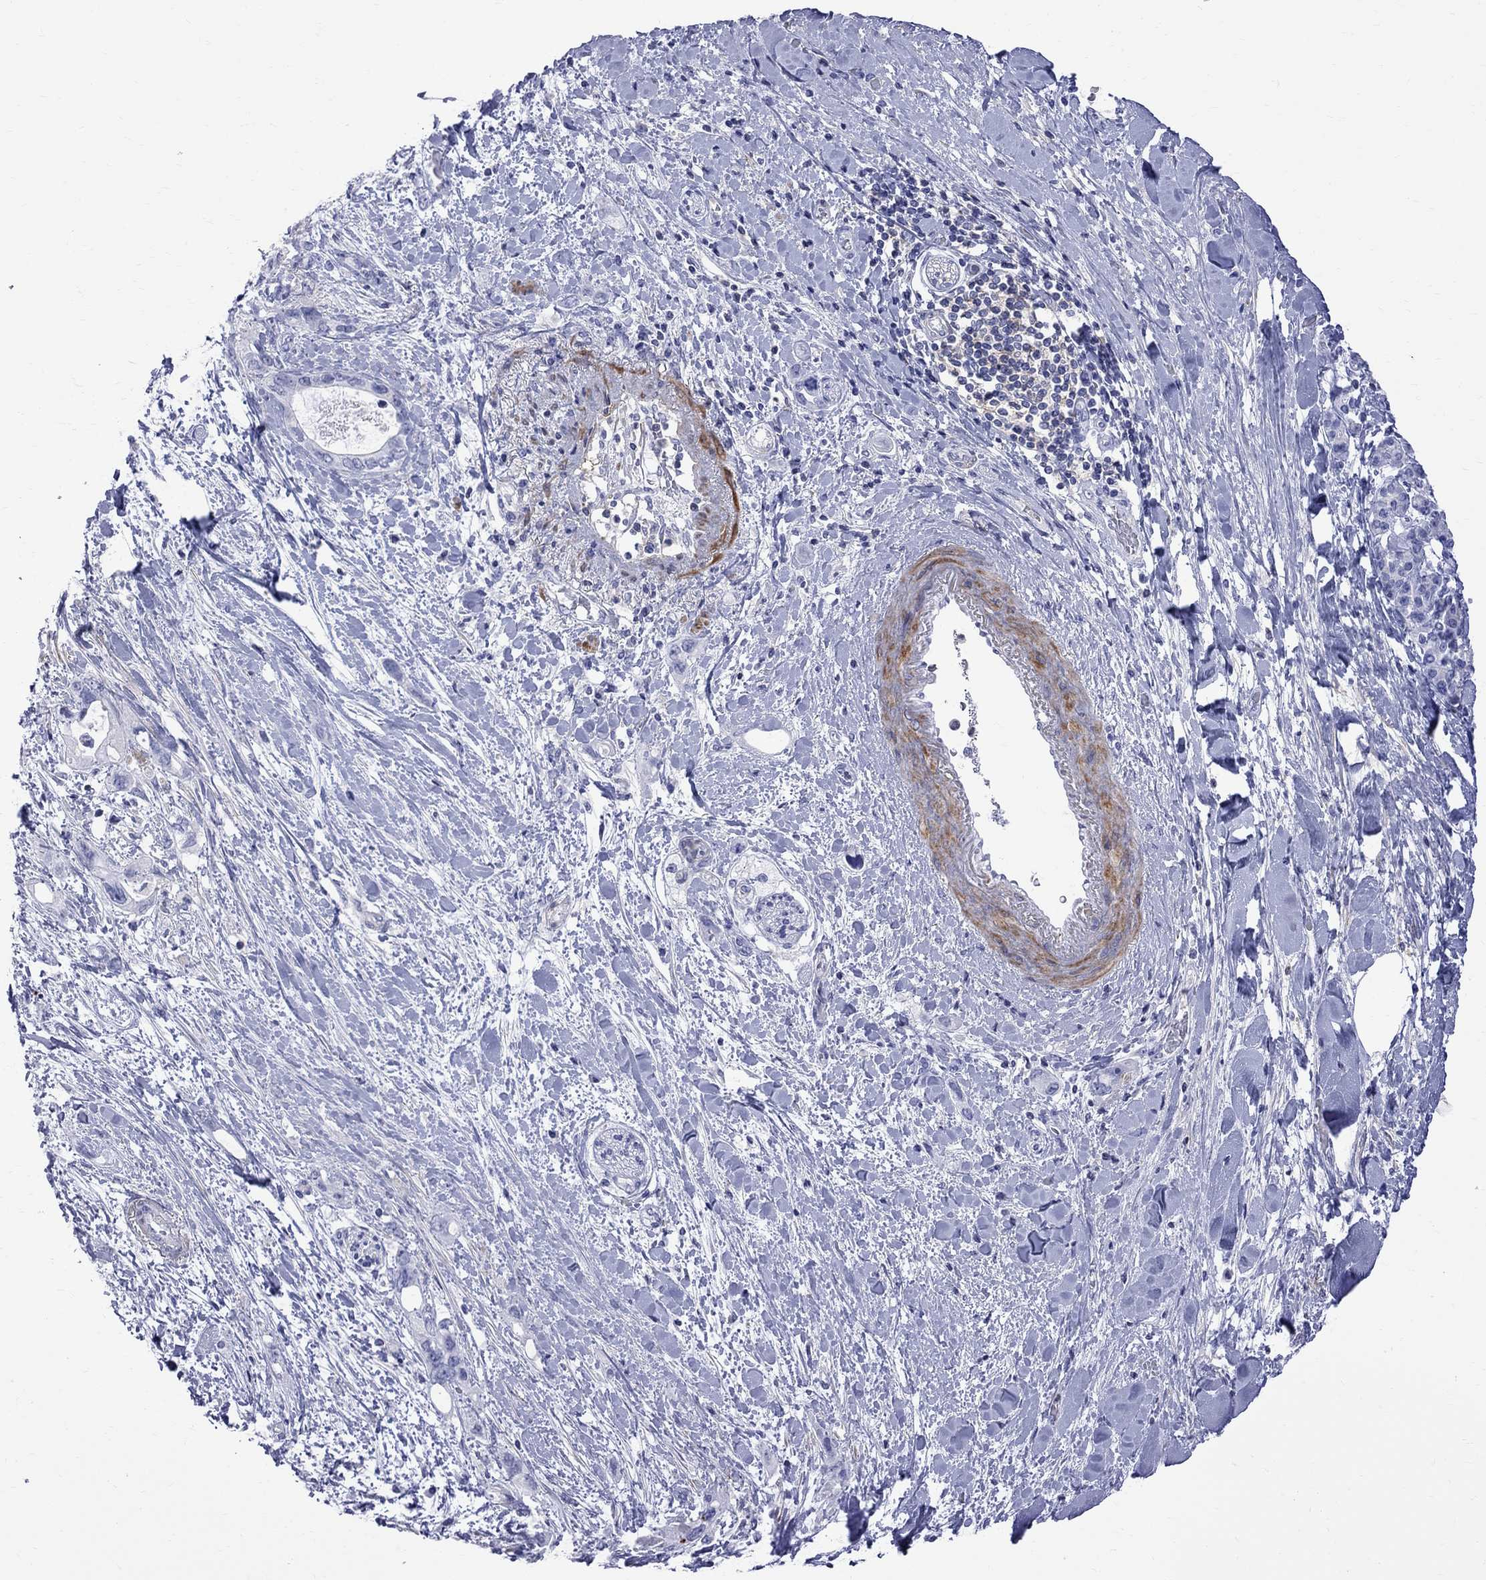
{"staining": {"intensity": "negative", "quantity": "none", "location": "none"}, "tissue": "pancreatic cancer", "cell_type": "Tumor cells", "image_type": "cancer", "snomed": [{"axis": "morphology", "description": "Adenocarcinoma, NOS"}, {"axis": "topography", "description": "Pancreas"}], "caption": "This histopathology image is of pancreatic cancer (adenocarcinoma) stained with IHC to label a protein in brown with the nuclei are counter-stained blue. There is no expression in tumor cells.", "gene": "S100A3", "patient": {"sex": "female", "age": 56}}